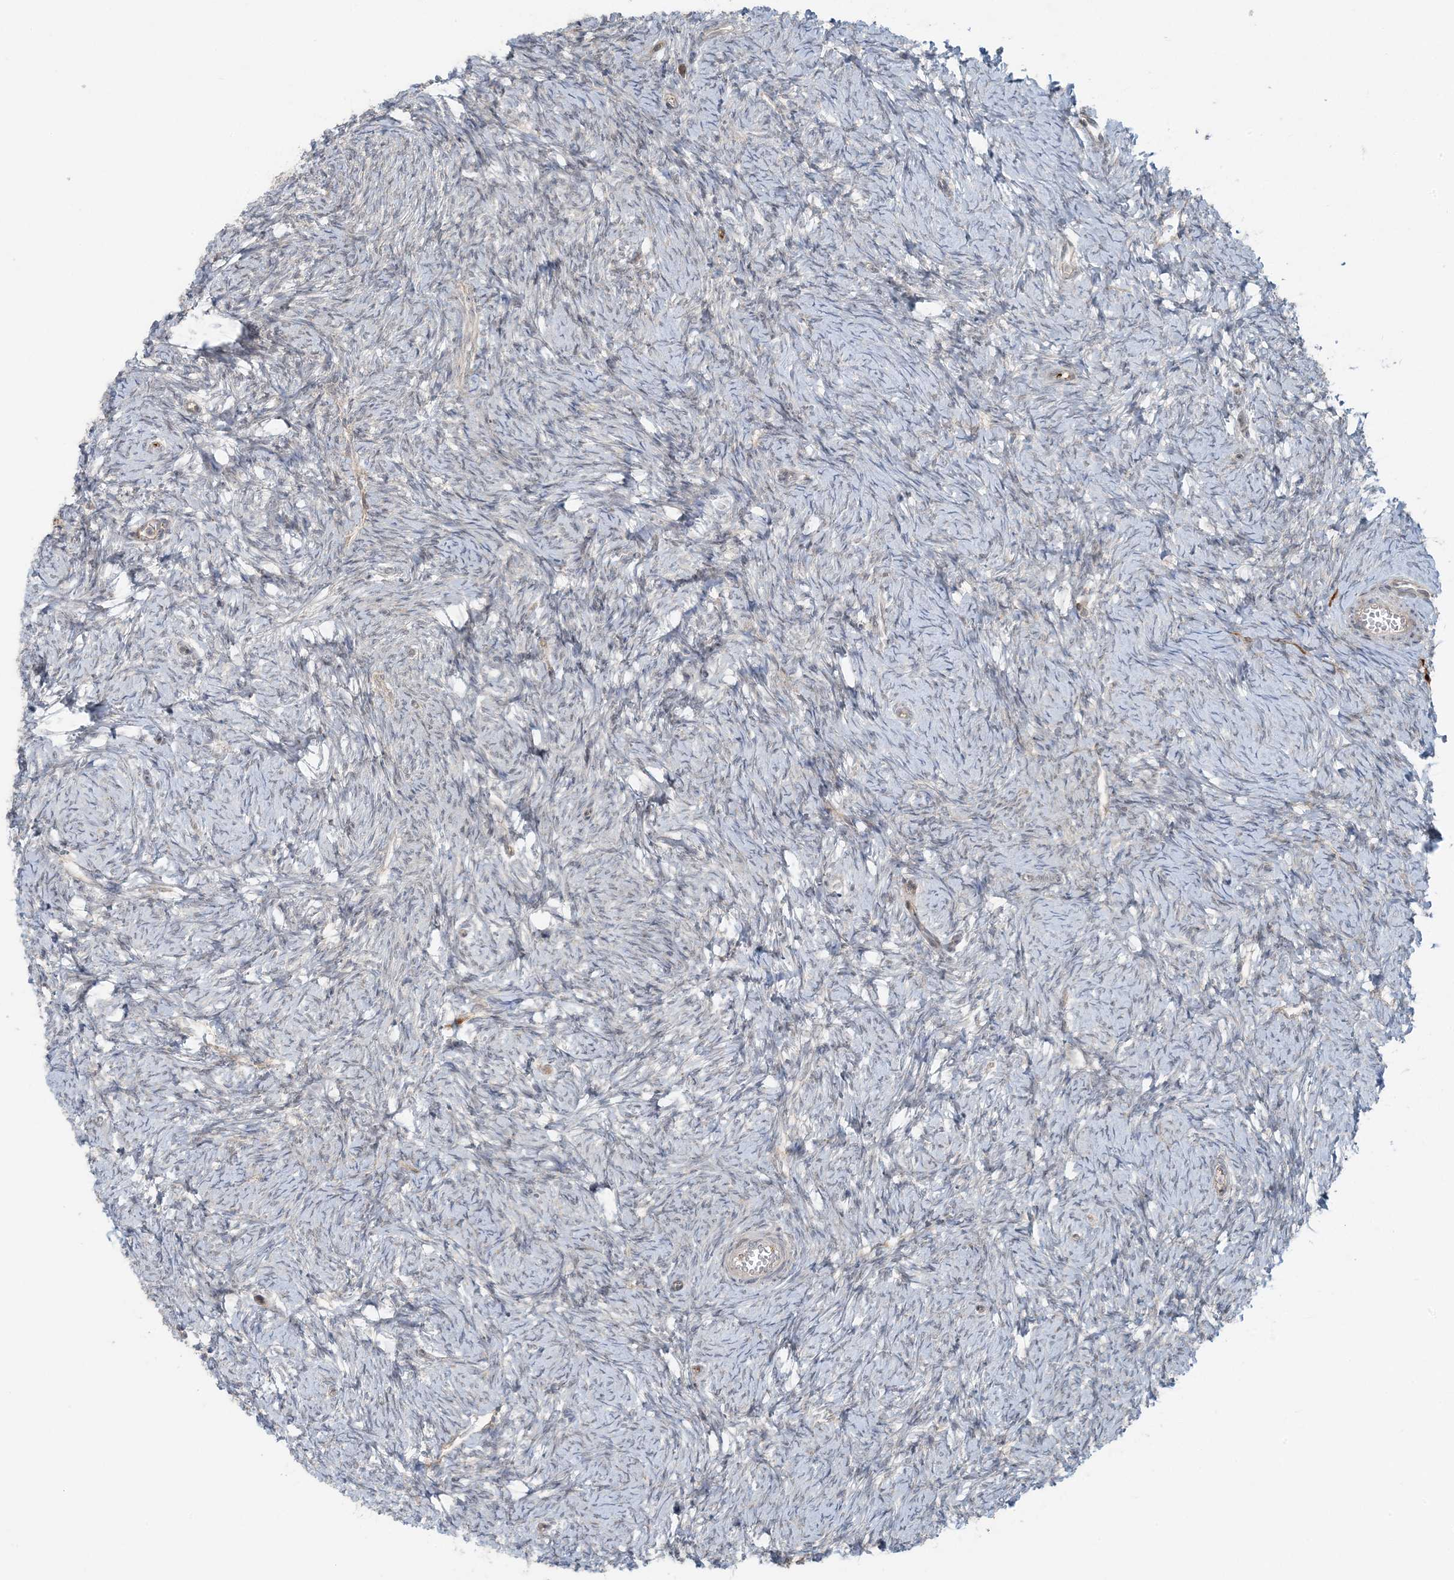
{"staining": {"intensity": "weak", "quantity": ">75%", "location": "cytoplasmic/membranous"}, "tissue": "ovary", "cell_type": "Follicle cells", "image_type": "normal", "snomed": [{"axis": "morphology", "description": "Normal tissue, NOS"}, {"axis": "morphology", "description": "Cyst, NOS"}, {"axis": "topography", "description": "Ovary"}], "caption": "Immunohistochemical staining of normal ovary shows low levels of weak cytoplasmic/membranous staining in approximately >75% of follicle cells.", "gene": "ZNF263", "patient": {"sex": "female", "age": 33}}